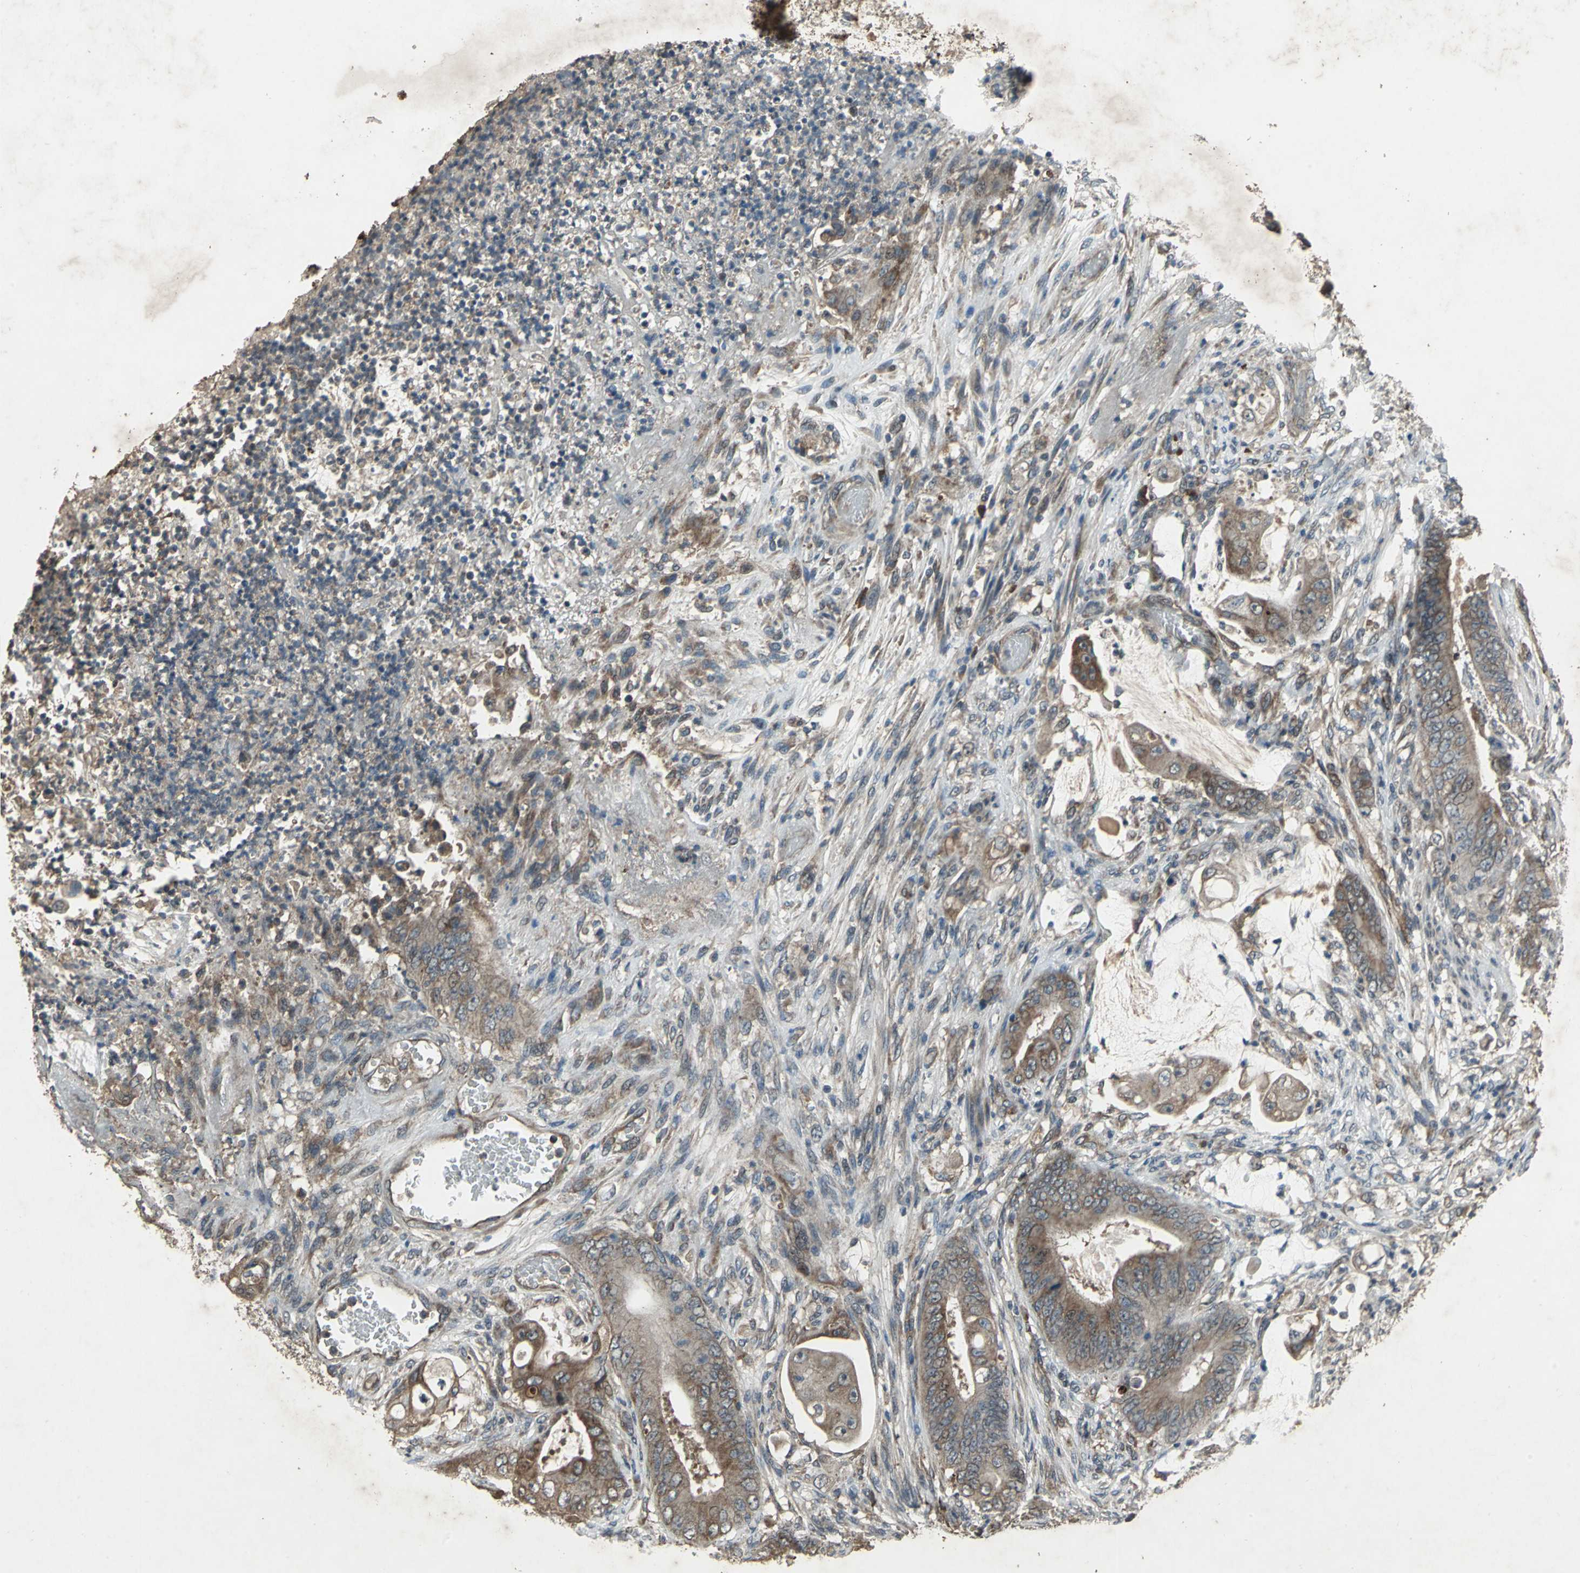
{"staining": {"intensity": "moderate", "quantity": "25%-75%", "location": "cytoplasmic/membranous"}, "tissue": "stomach cancer", "cell_type": "Tumor cells", "image_type": "cancer", "snomed": [{"axis": "morphology", "description": "Adenocarcinoma, NOS"}, {"axis": "topography", "description": "Stomach"}], "caption": "This is a photomicrograph of IHC staining of adenocarcinoma (stomach), which shows moderate positivity in the cytoplasmic/membranous of tumor cells.", "gene": "SEPTIN4", "patient": {"sex": "female", "age": 73}}